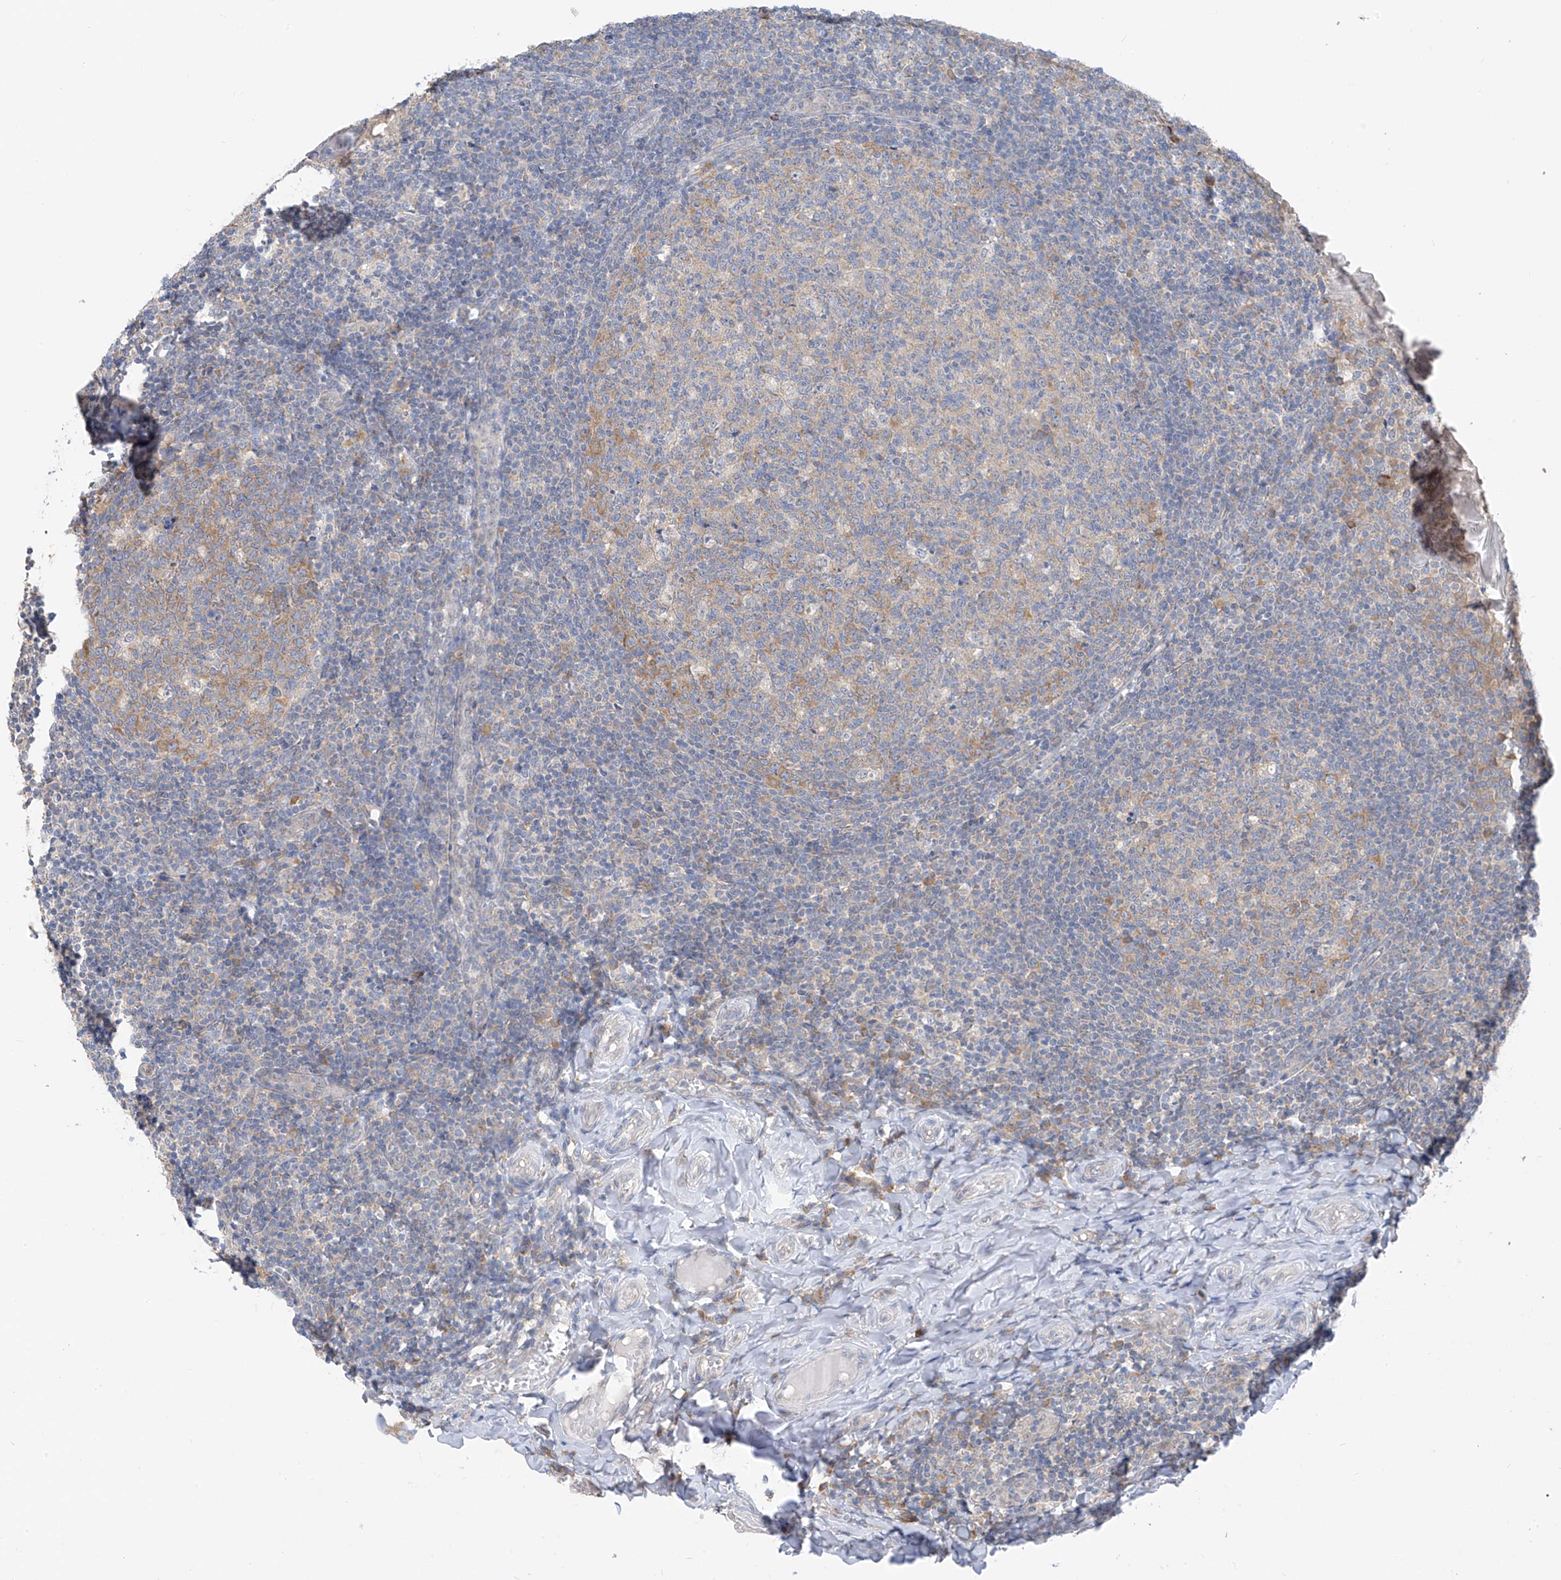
{"staining": {"intensity": "moderate", "quantity": "<25%", "location": "cytoplasmic/membranous"}, "tissue": "tonsil", "cell_type": "Germinal center cells", "image_type": "normal", "snomed": [{"axis": "morphology", "description": "Normal tissue, NOS"}, {"axis": "topography", "description": "Tonsil"}], "caption": "Immunohistochemical staining of normal human tonsil exhibits <25% levels of moderate cytoplasmic/membranous protein staining in about <25% of germinal center cells.", "gene": "RPL4", "patient": {"sex": "female", "age": 19}}